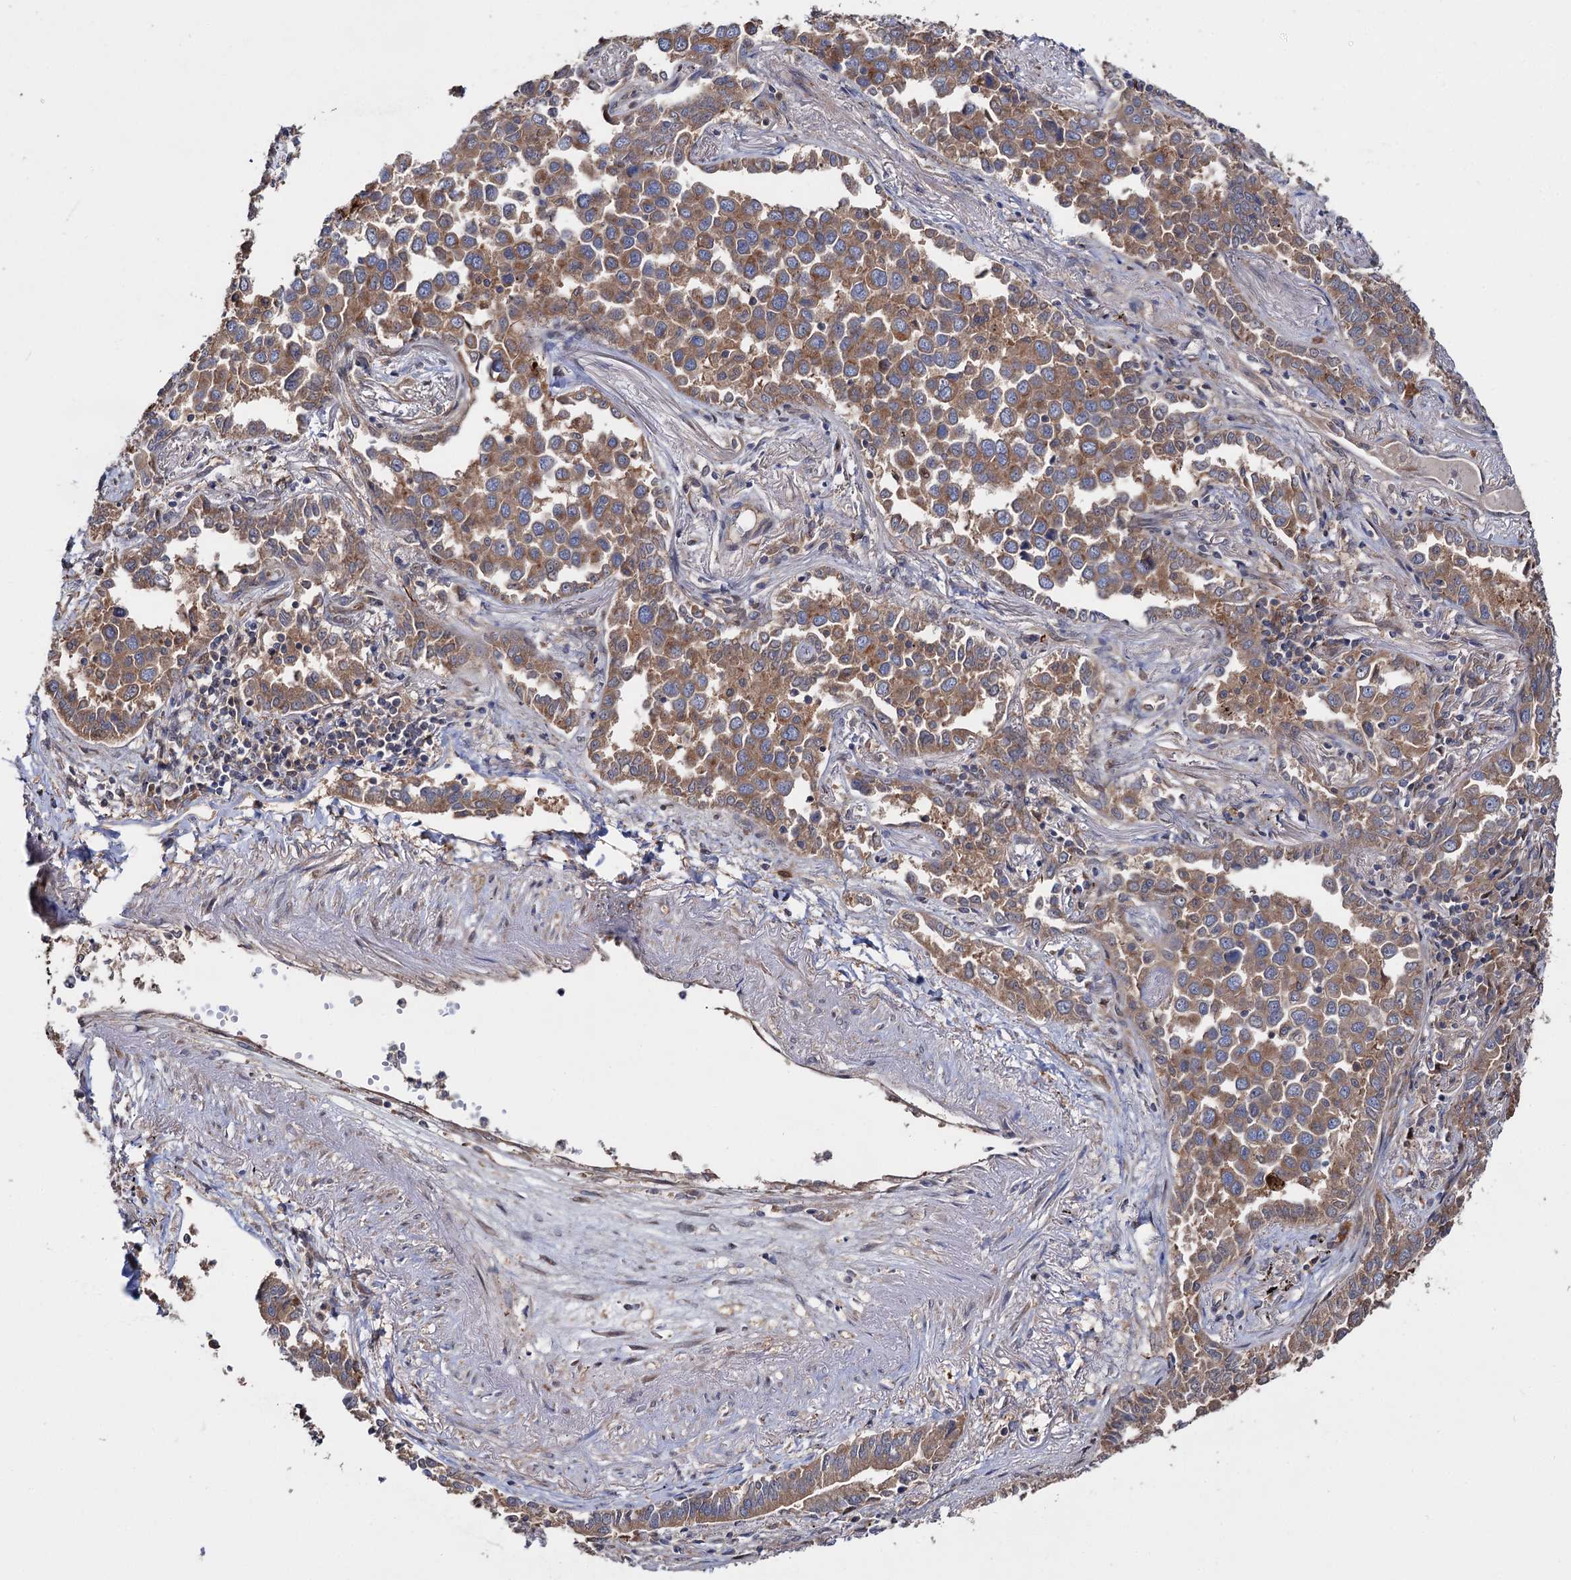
{"staining": {"intensity": "strong", "quantity": ">75%", "location": "cytoplasmic/membranous"}, "tissue": "lung cancer", "cell_type": "Tumor cells", "image_type": "cancer", "snomed": [{"axis": "morphology", "description": "Adenocarcinoma, NOS"}, {"axis": "topography", "description": "Lung"}], "caption": "High-magnification brightfield microscopy of lung cancer (adenocarcinoma) stained with DAB (brown) and counterstained with hematoxylin (blue). tumor cells exhibit strong cytoplasmic/membranous staining is identified in about>75% of cells.", "gene": "NAA25", "patient": {"sex": "male", "age": 67}}